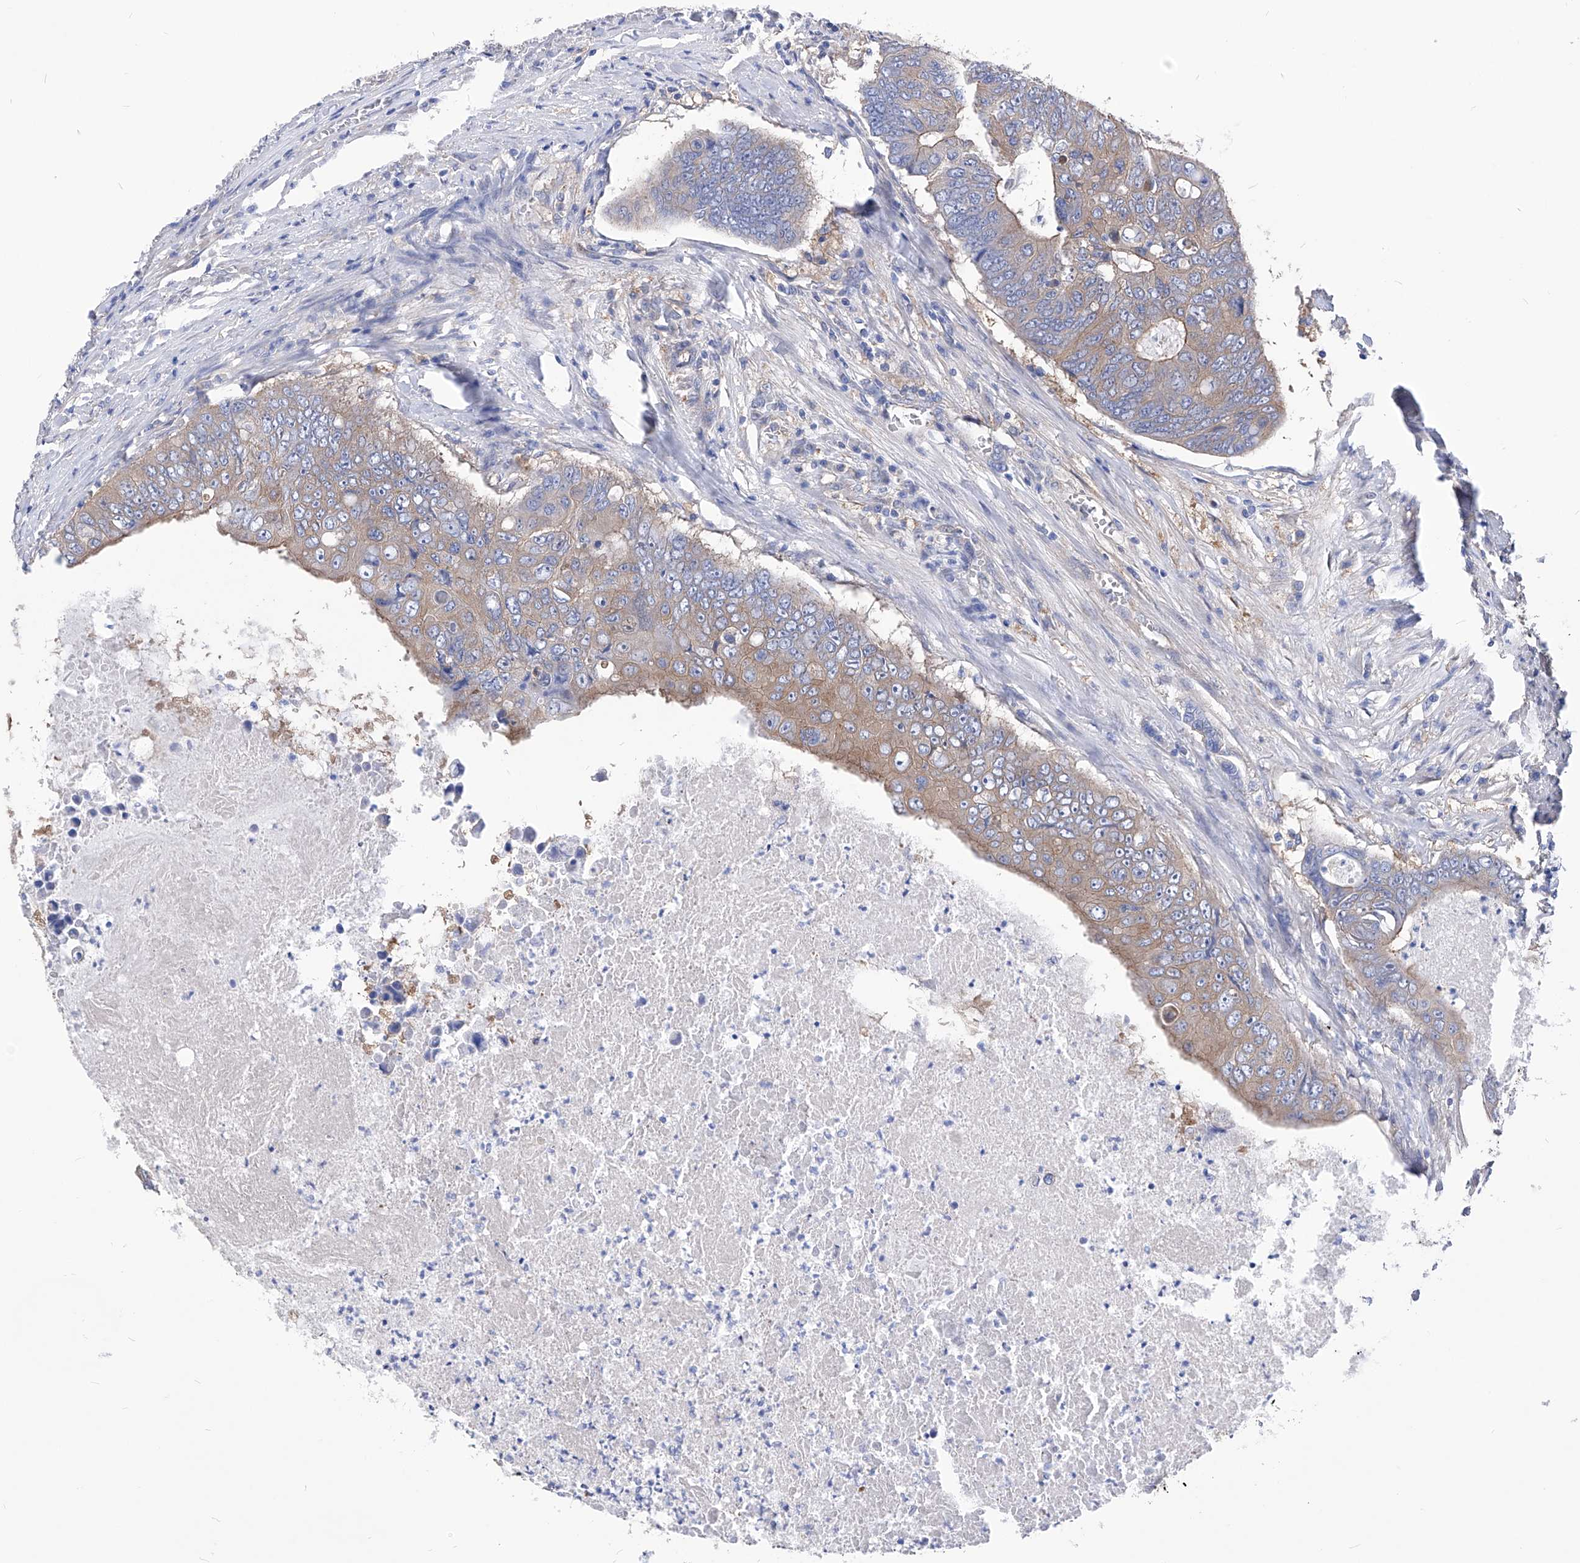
{"staining": {"intensity": "weak", "quantity": ">75%", "location": "cytoplasmic/membranous"}, "tissue": "colorectal cancer", "cell_type": "Tumor cells", "image_type": "cancer", "snomed": [{"axis": "morphology", "description": "Adenocarcinoma, NOS"}, {"axis": "topography", "description": "Colon"}], "caption": "Protein staining displays weak cytoplasmic/membranous staining in about >75% of tumor cells in colorectal cancer (adenocarcinoma).", "gene": "XPNPEP1", "patient": {"sex": "male", "age": 87}}